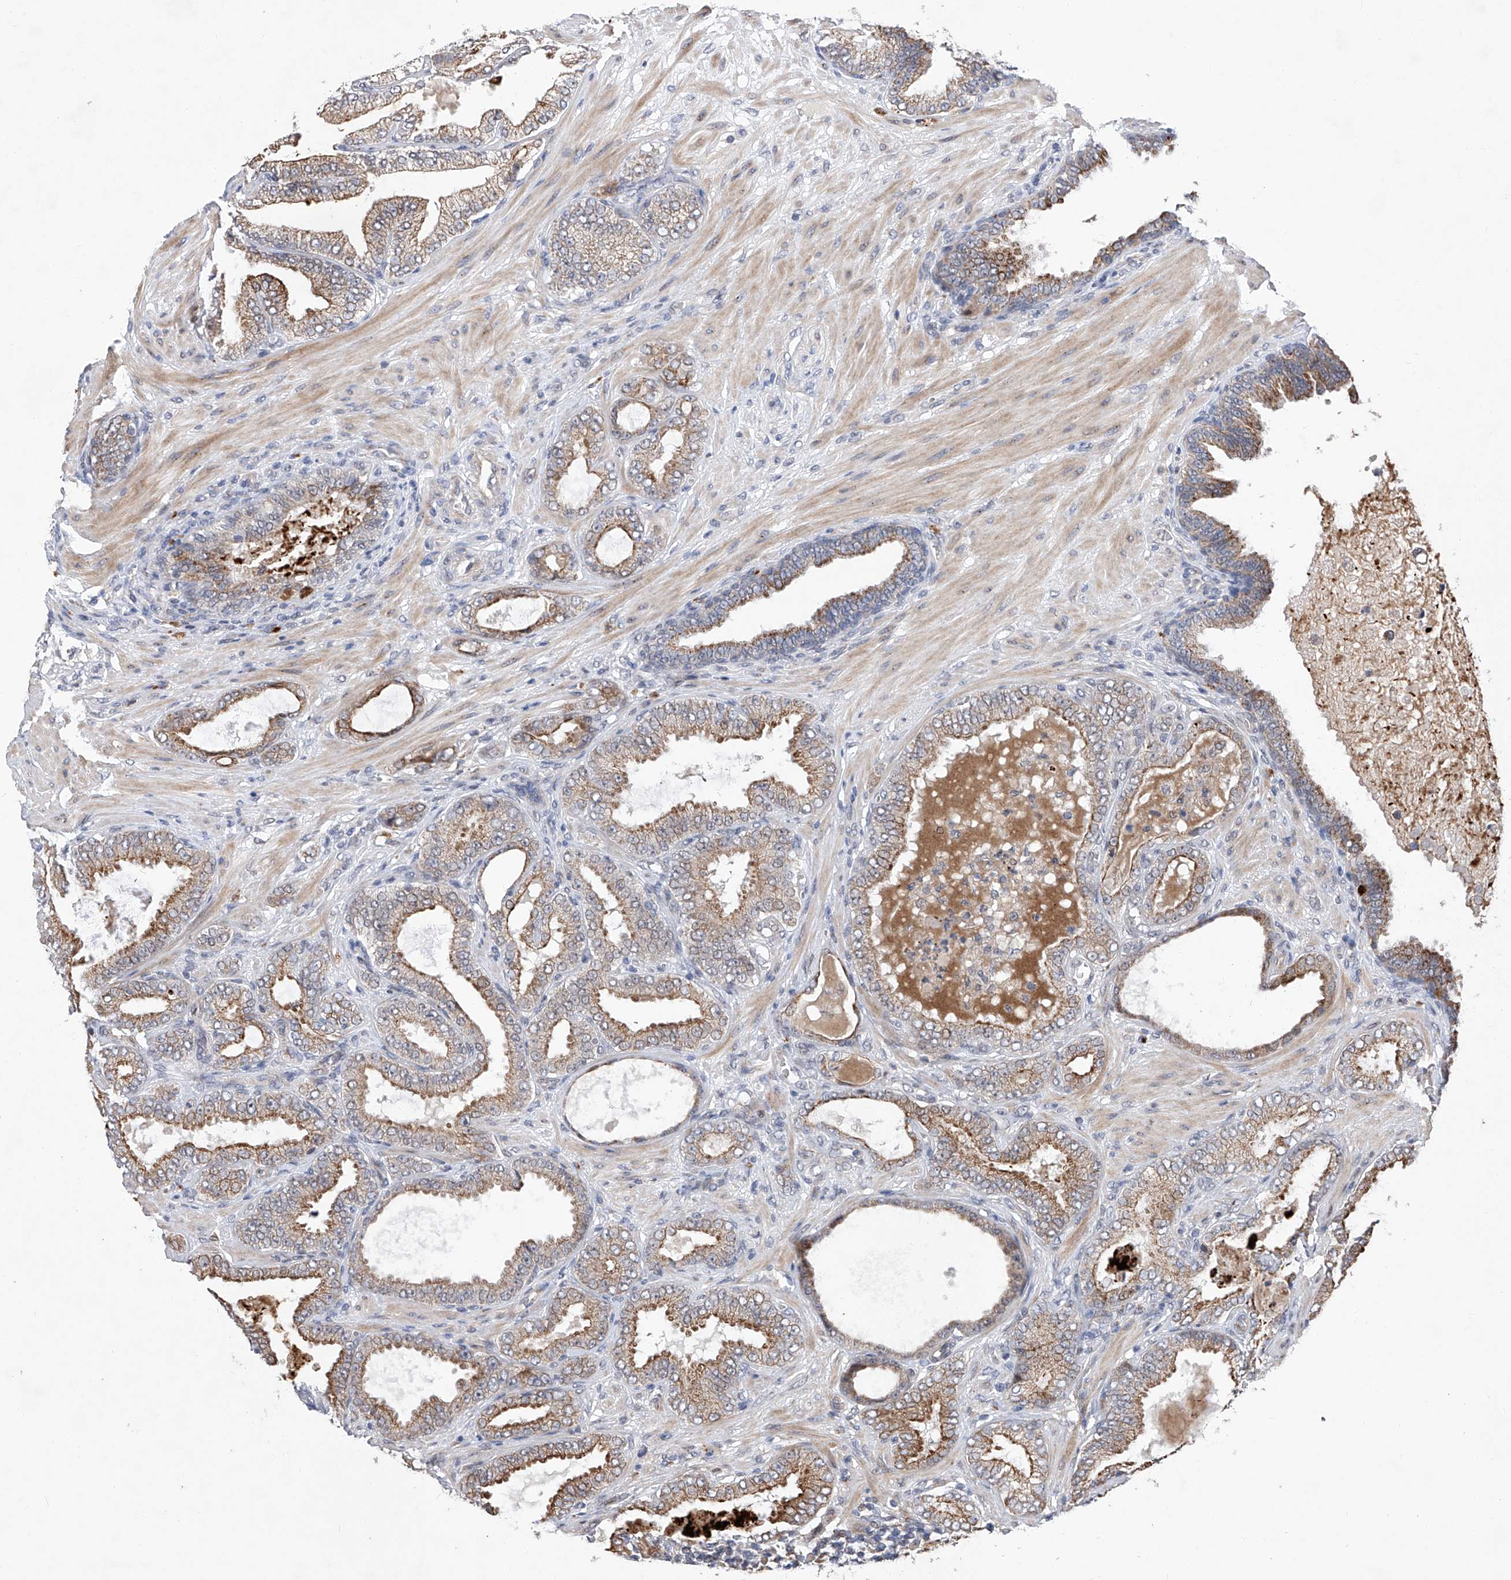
{"staining": {"intensity": "moderate", "quantity": "25%-75%", "location": "cytoplasmic/membranous"}, "tissue": "prostate cancer", "cell_type": "Tumor cells", "image_type": "cancer", "snomed": [{"axis": "morphology", "description": "Adenocarcinoma, Low grade"}, {"axis": "topography", "description": "Prostate"}], "caption": "Immunohistochemical staining of adenocarcinoma (low-grade) (prostate) reveals medium levels of moderate cytoplasmic/membranous protein positivity in approximately 25%-75% of tumor cells.", "gene": "FARP2", "patient": {"sex": "male", "age": 63}}